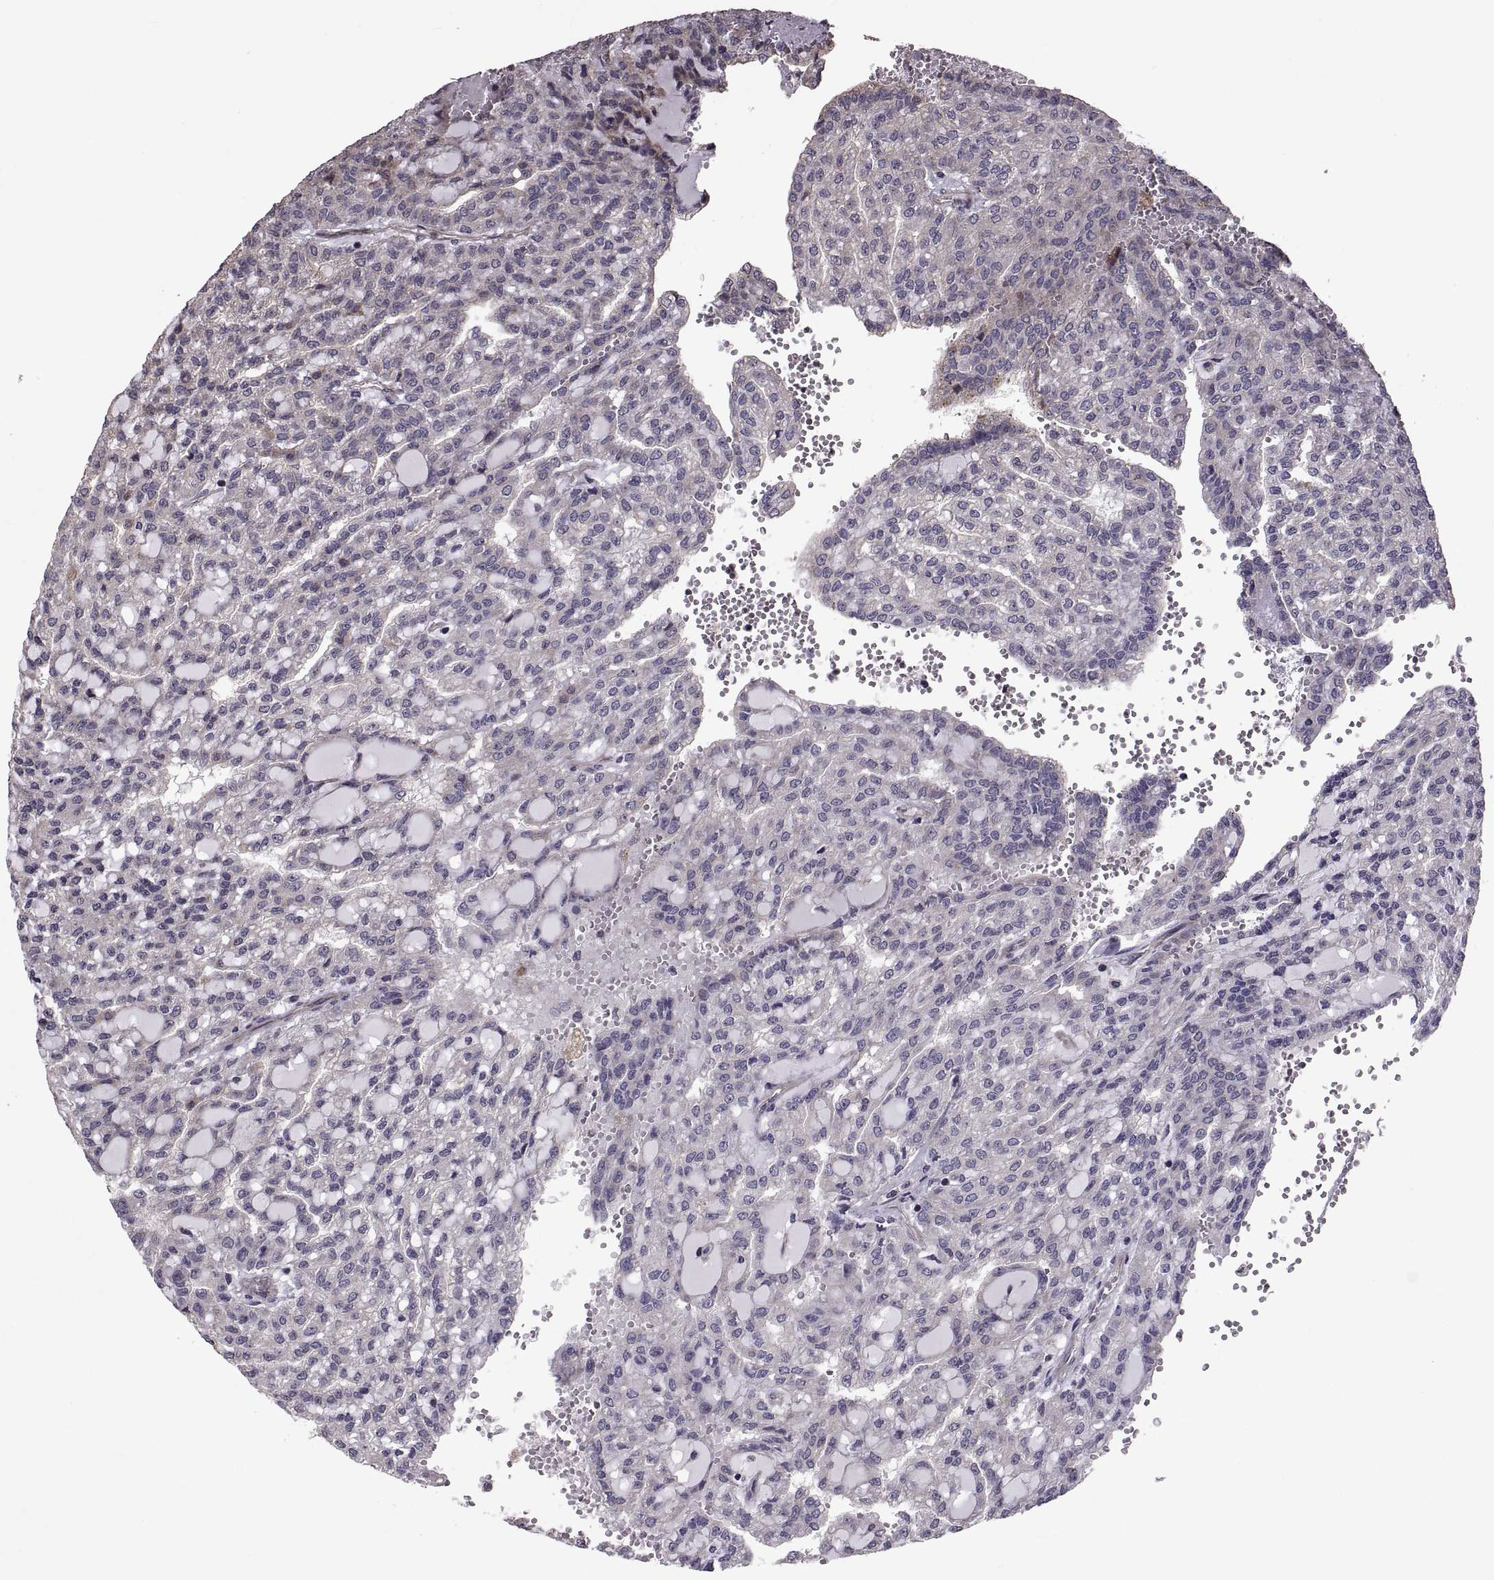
{"staining": {"intensity": "negative", "quantity": "none", "location": "none"}, "tissue": "renal cancer", "cell_type": "Tumor cells", "image_type": "cancer", "snomed": [{"axis": "morphology", "description": "Adenocarcinoma, NOS"}, {"axis": "topography", "description": "Kidney"}], "caption": "There is no significant positivity in tumor cells of renal cancer.", "gene": "PMM2", "patient": {"sex": "male", "age": 63}}